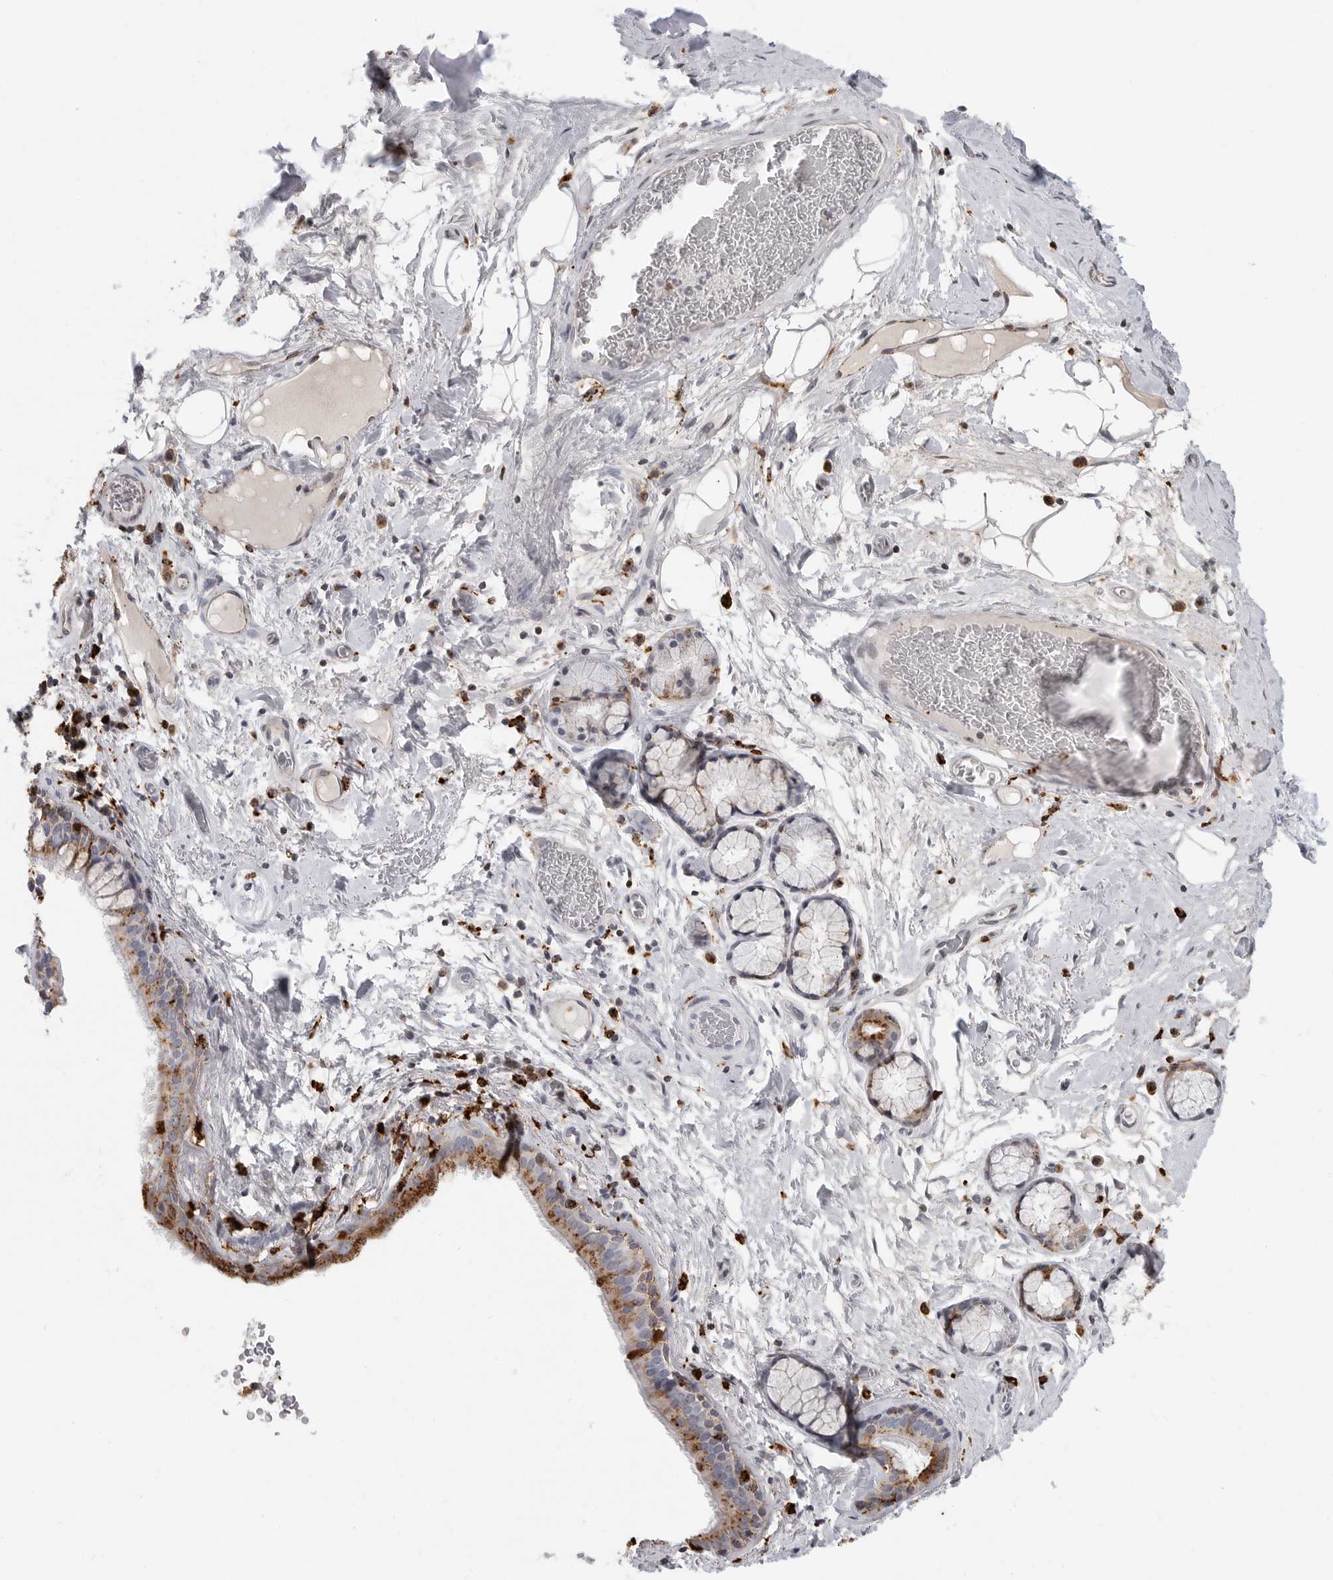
{"staining": {"intensity": "negative", "quantity": "none", "location": "none"}, "tissue": "adipose tissue", "cell_type": "Adipocytes", "image_type": "normal", "snomed": [{"axis": "morphology", "description": "Normal tissue, NOS"}, {"axis": "topography", "description": "Cartilage tissue"}], "caption": "Immunohistochemistry photomicrograph of benign human adipose tissue stained for a protein (brown), which reveals no positivity in adipocytes. (DAB immunohistochemistry visualized using brightfield microscopy, high magnification).", "gene": "IFI30", "patient": {"sex": "female", "age": 63}}